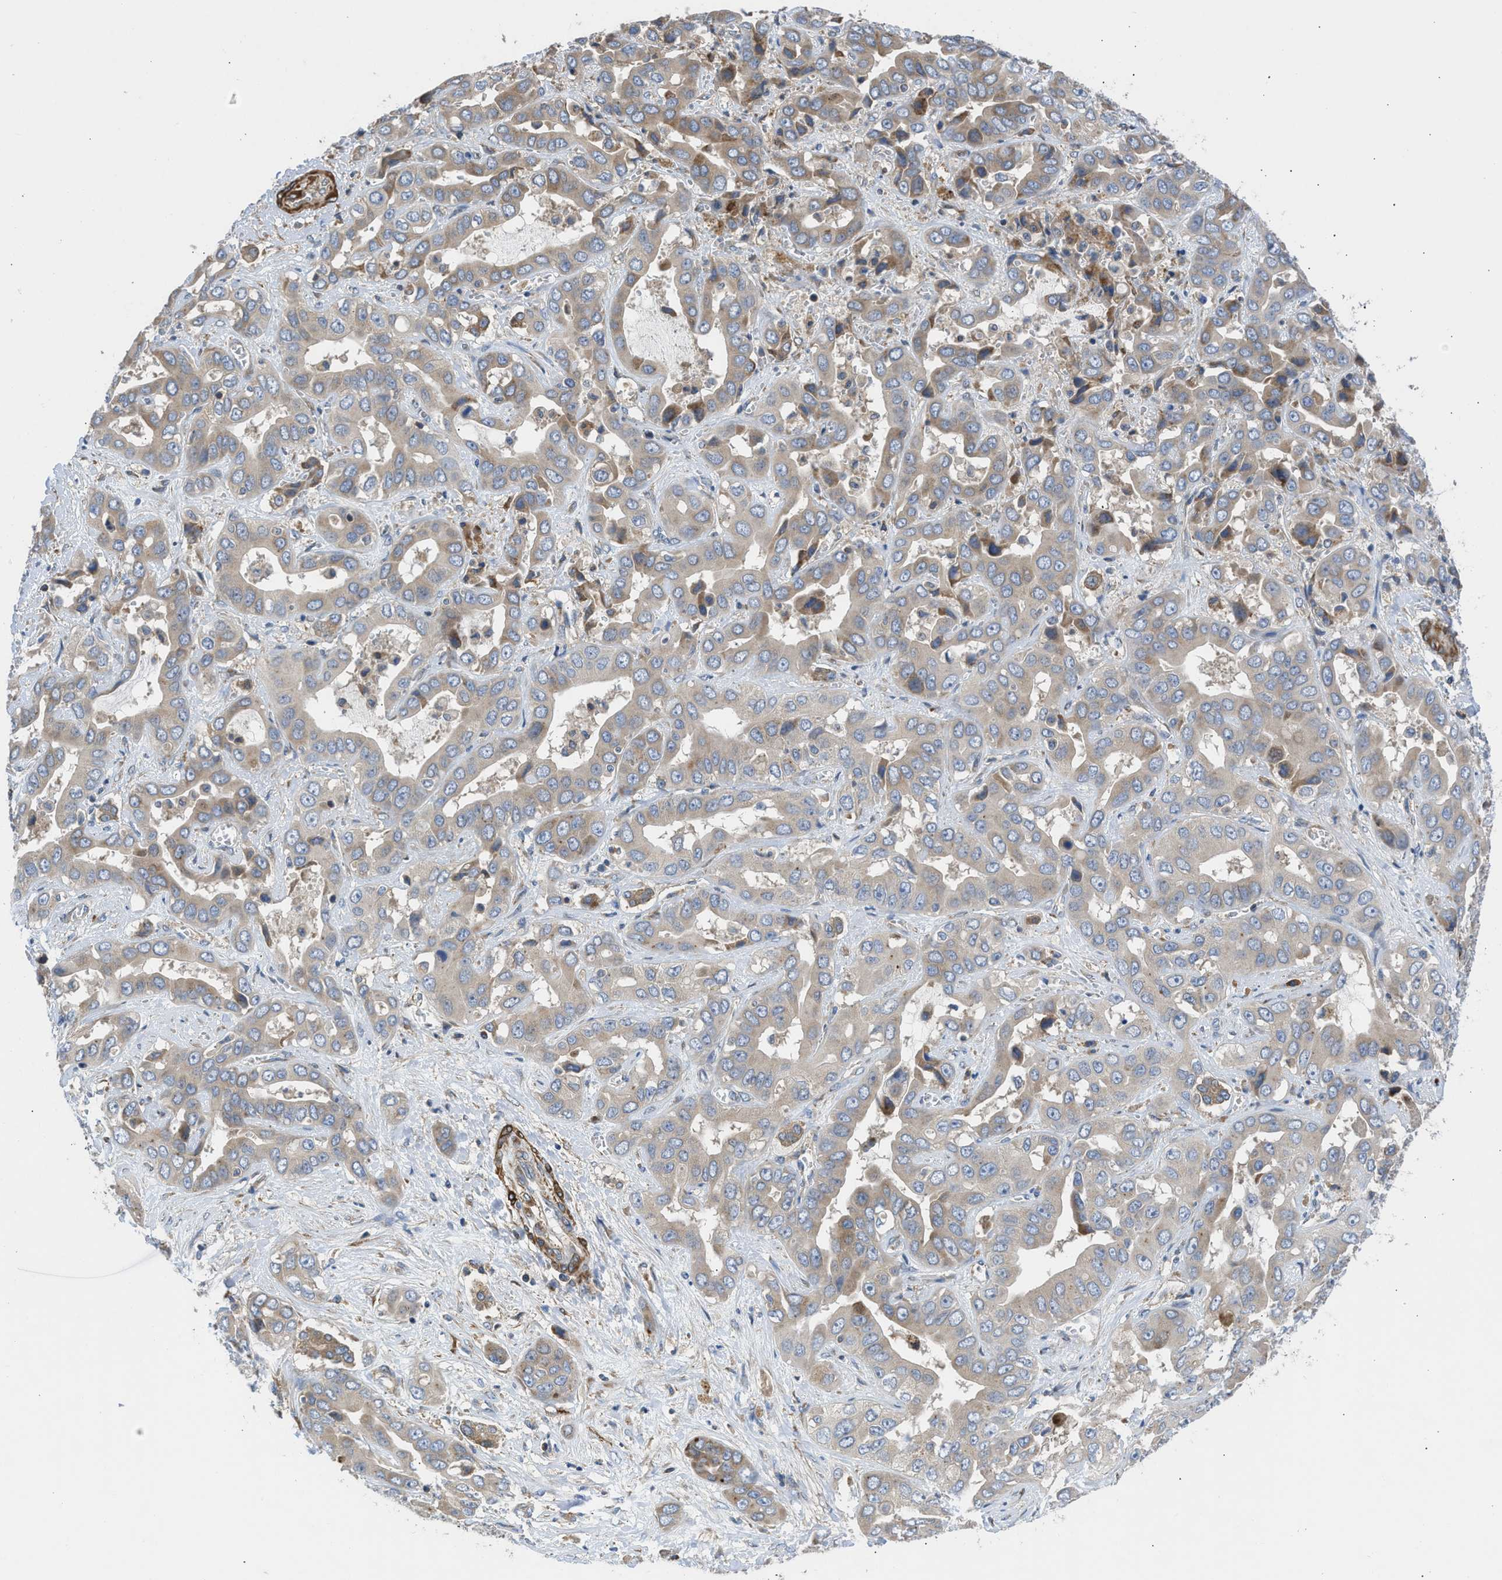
{"staining": {"intensity": "weak", "quantity": ">75%", "location": "cytoplasmic/membranous"}, "tissue": "liver cancer", "cell_type": "Tumor cells", "image_type": "cancer", "snomed": [{"axis": "morphology", "description": "Cholangiocarcinoma"}, {"axis": "topography", "description": "Liver"}], "caption": "Weak cytoplasmic/membranous protein staining is seen in approximately >75% of tumor cells in liver cholangiocarcinoma. The protein of interest is stained brown, and the nuclei are stained in blue (DAB (3,3'-diaminobenzidine) IHC with brightfield microscopy, high magnification).", "gene": "CHKB", "patient": {"sex": "female", "age": 52}}